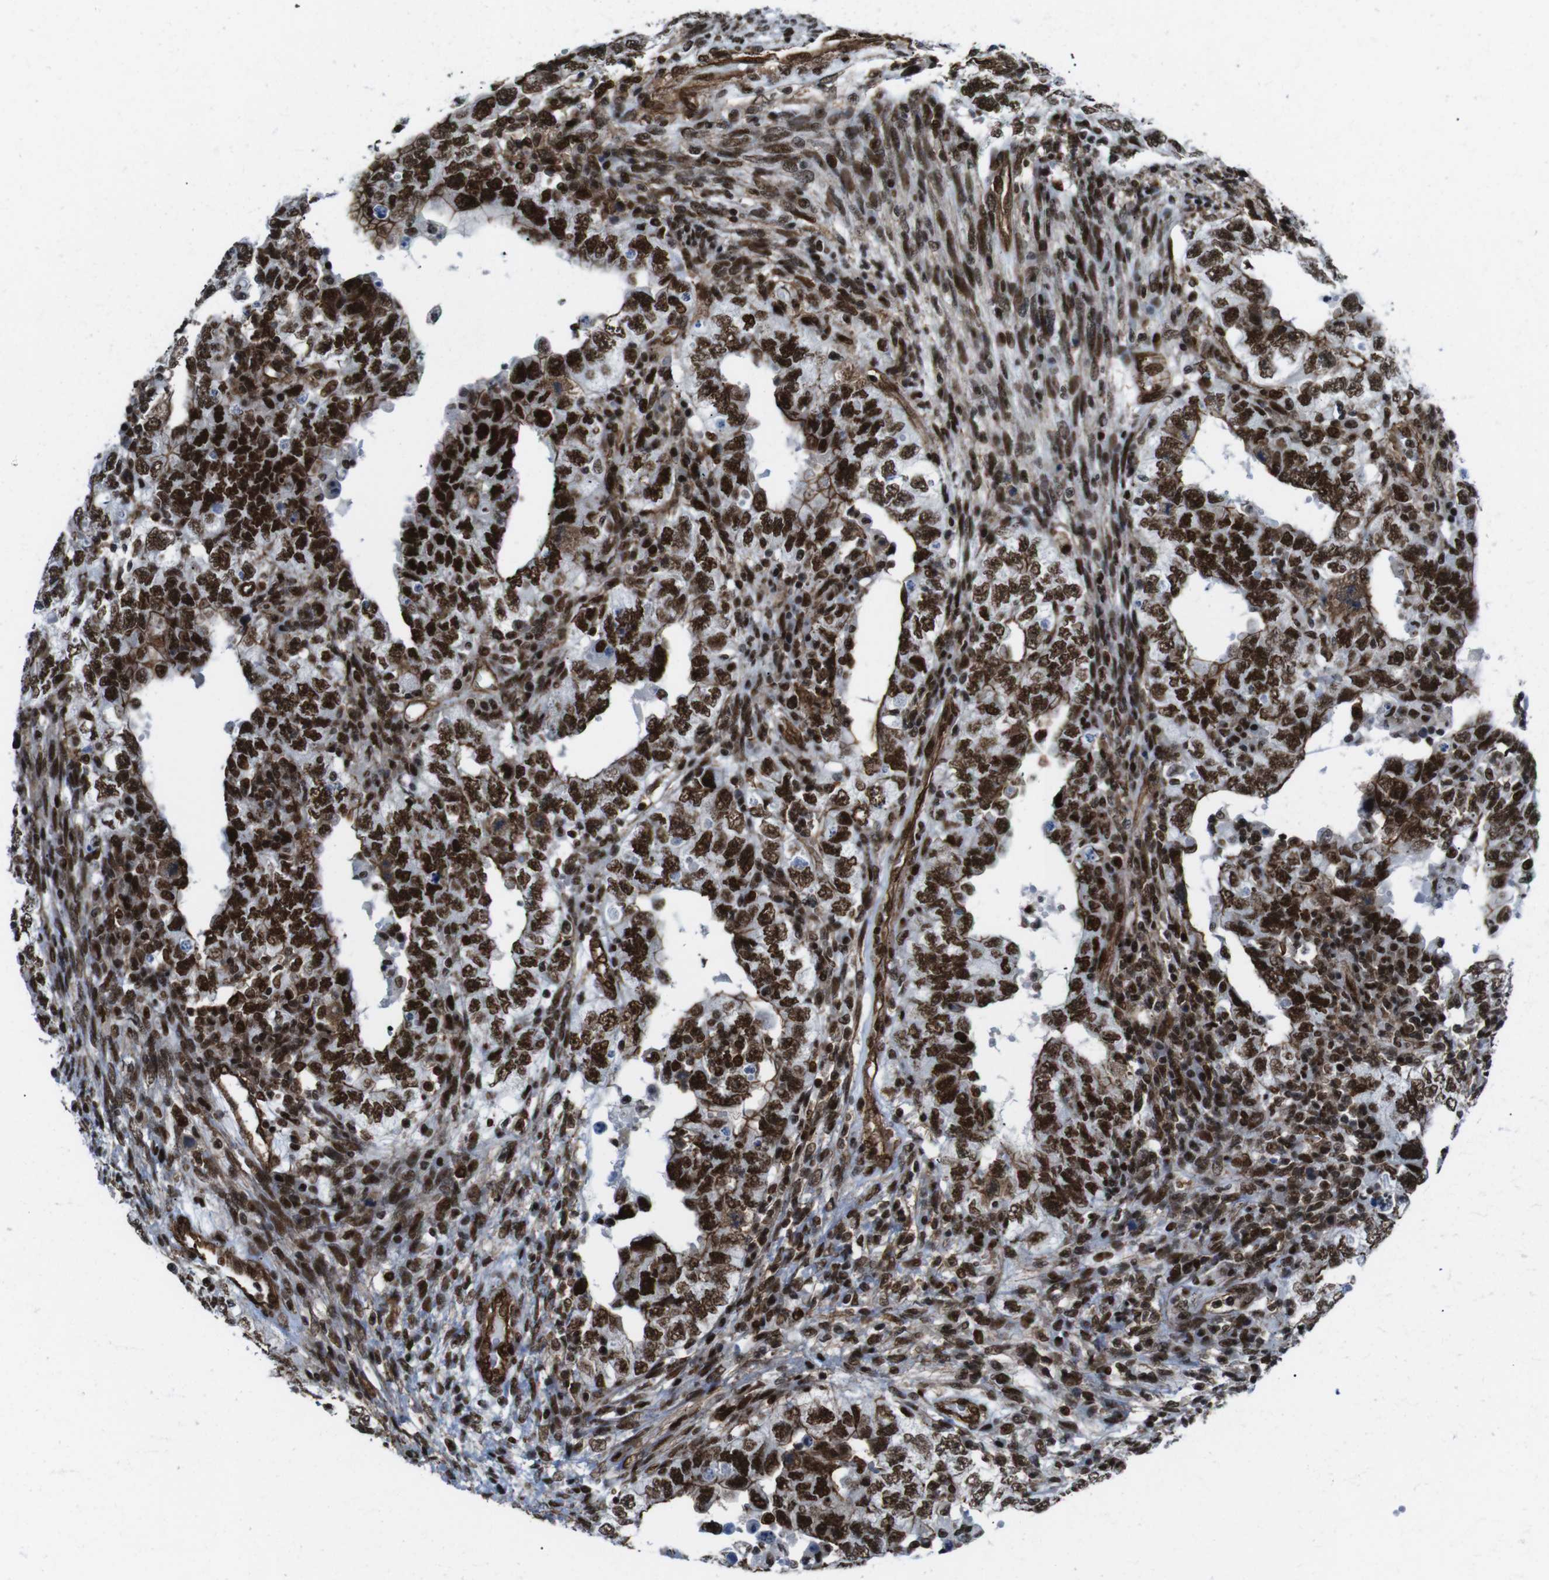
{"staining": {"intensity": "strong", "quantity": ">75%", "location": "nuclear"}, "tissue": "testis cancer", "cell_type": "Tumor cells", "image_type": "cancer", "snomed": [{"axis": "morphology", "description": "Carcinoma, Embryonal, NOS"}, {"axis": "topography", "description": "Testis"}], "caption": "This micrograph displays immunohistochemistry (IHC) staining of embryonal carcinoma (testis), with high strong nuclear expression in approximately >75% of tumor cells.", "gene": "HNRNPU", "patient": {"sex": "male", "age": 26}}